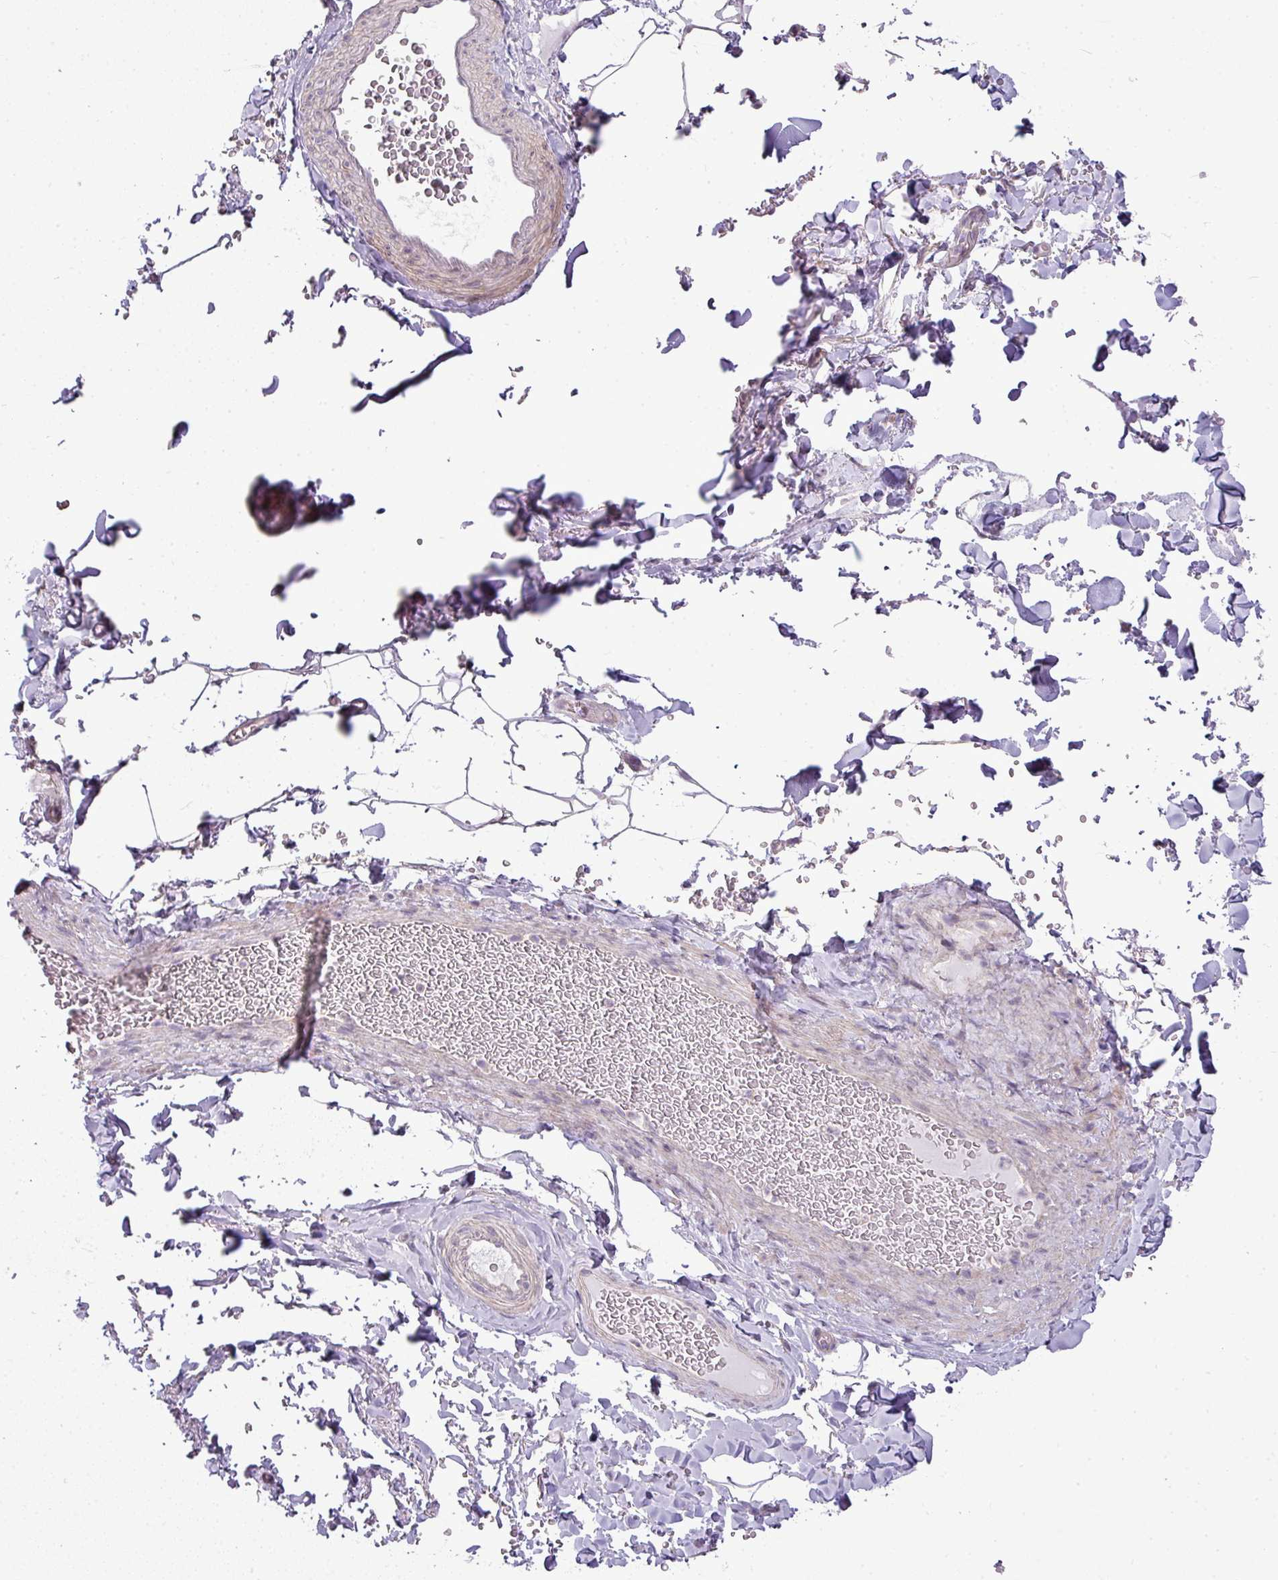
{"staining": {"intensity": "negative", "quantity": "none", "location": "none"}, "tissue": "adipose tissue", "cell_type": "Adipocytes", "image_type": "normal", "snomed": [{"axis": "morphology", "description": "Normal tissue, NOS"}, {"axis": "topography", "description": "Rectum"}, {"axis": "topography", "description": "Peripheral nerve tissue"}], "caption": "This is an immunohistochemistry (IHC) histopathology image of normal adipose tissue. There is no positivity in adipocytes.", "gene": "LY9", "patient": {"sex": "female", "age": 69}}